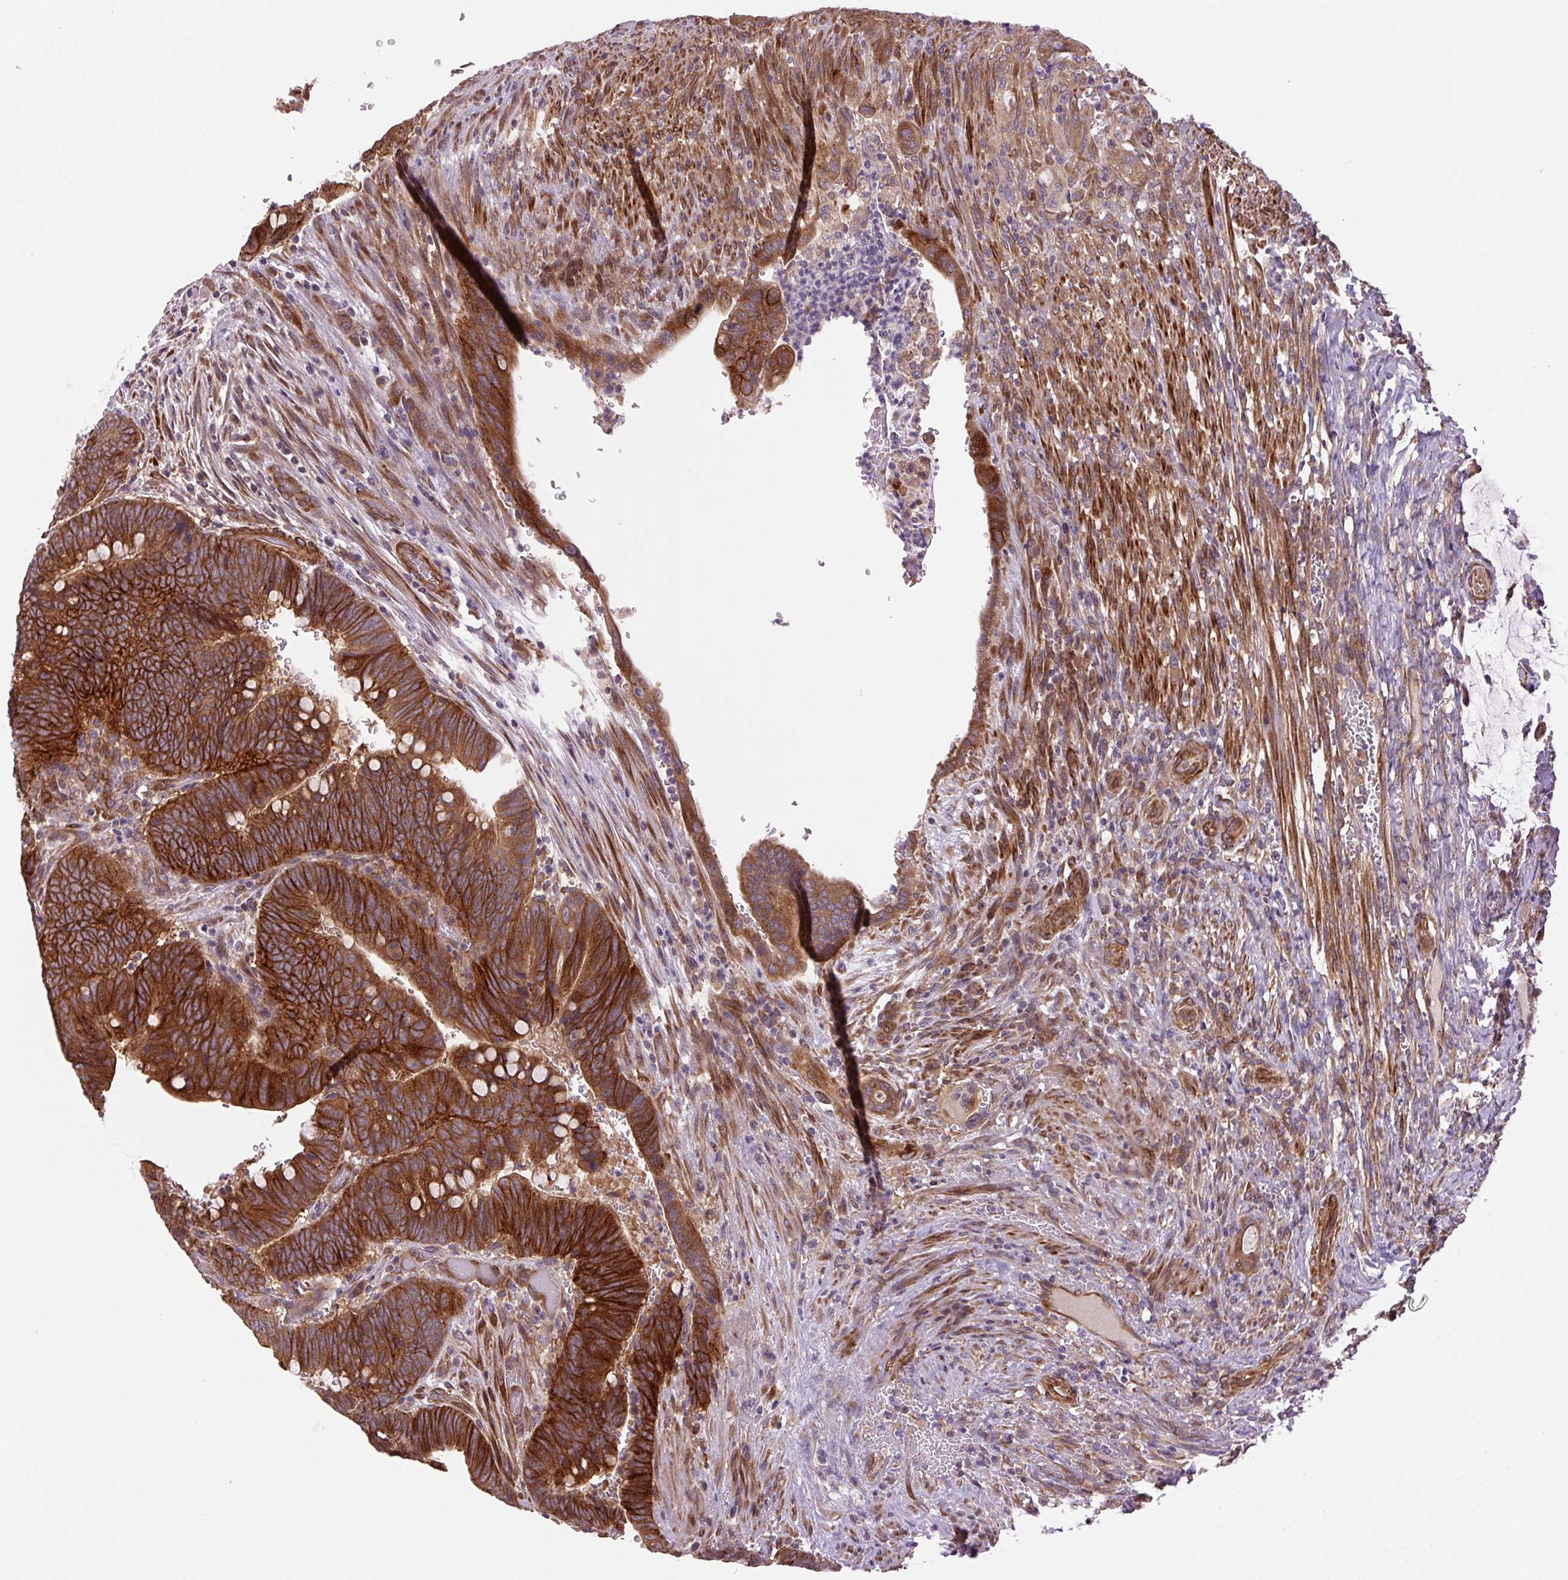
{"staining": {"intensity": "strong", "quantity": ">75%", "location": "cytoplasmic/membranous"}, "tissue": "colorectal cancer", "cell_type": "Tumor cells", "image_type": "cancer", "snomed": [{"axis": "morphology", "description": "Normal tissue, NOS"}, {"axis": "morphology", "description": "Adenocarcinoma, NOS"}, {"axis": "topography", "description": "Rectum"}, {"axis": "topography", "description": "Peripheral nerve tissue"}], "caption": "Immunohistochemical staining of human adenocarcinoma (colorectal) demonstrates strong cytoplasmic/membranous protein staining in about >75% of tumor cells. The protein is stained brown, and the nuclei are stained in blue (DAB (3,3'-diaminobenzidine) IHC with brightfield microscopy, high magnification).", "gene": "SEPTIN10", "patient": {"sex": "male", "age": 92}}